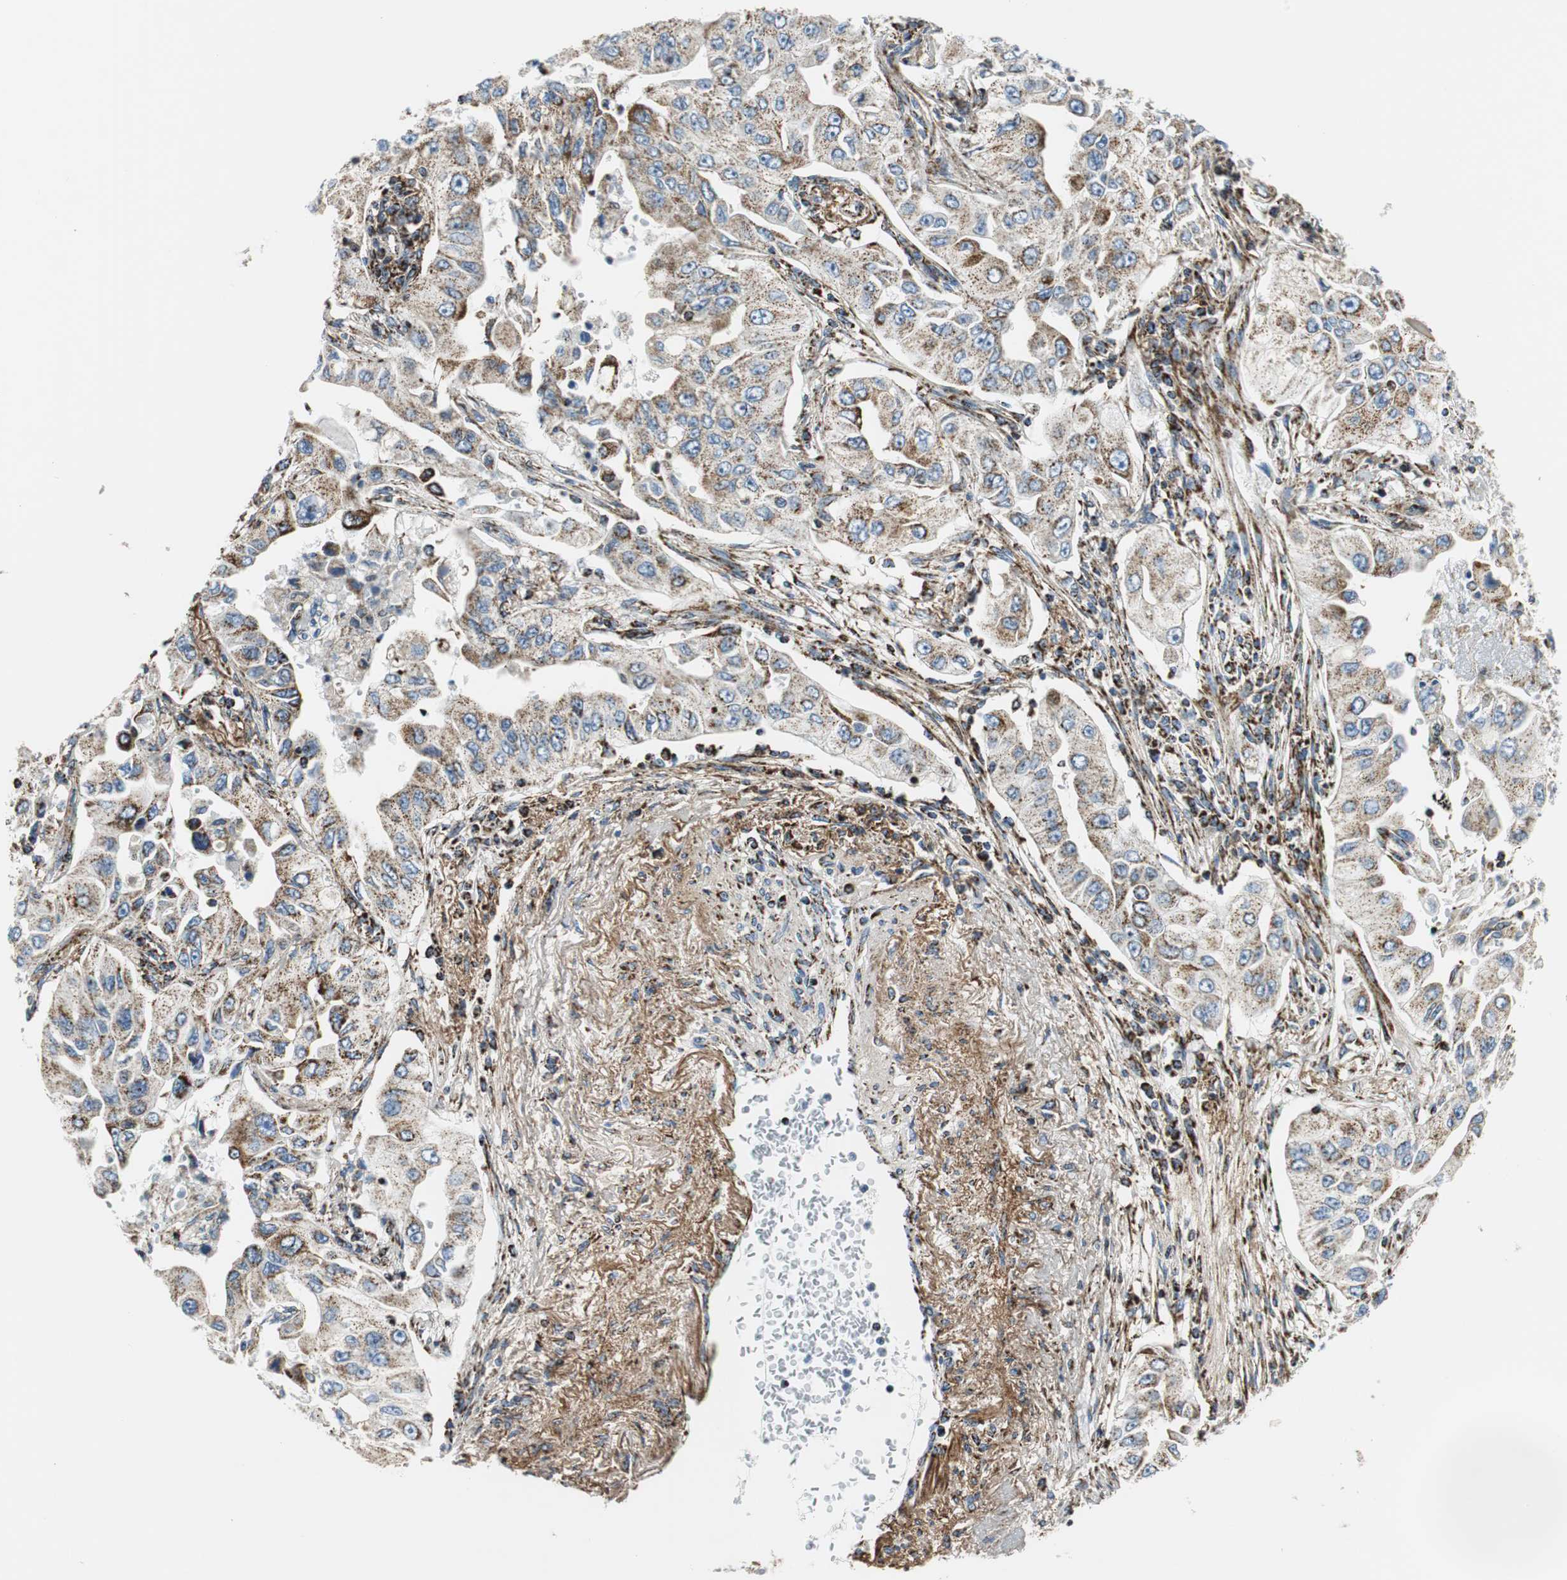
{"staining": {"intensity": "moderate", "quantity": "25%-75%", "location": "cytoplasmic/membranous"}, "tissue": "lung cancer", "cell_type": "Tumor cells", "image_type": "cancer", "snomed": [{"axis": "morphology", "description": "Adenocarcinoma, NOS"}, {"axis": "topography", "description": "Lung"}], "caption": "Moderate cytoplasmic/membranous staining for a protein is seen in about 25%-75% of tumor cells of adenocarcinoma (lung) using immunohistochemistry.", "gene": "C1QTNF7", "patient": {"sex": "male", "age": 84}}